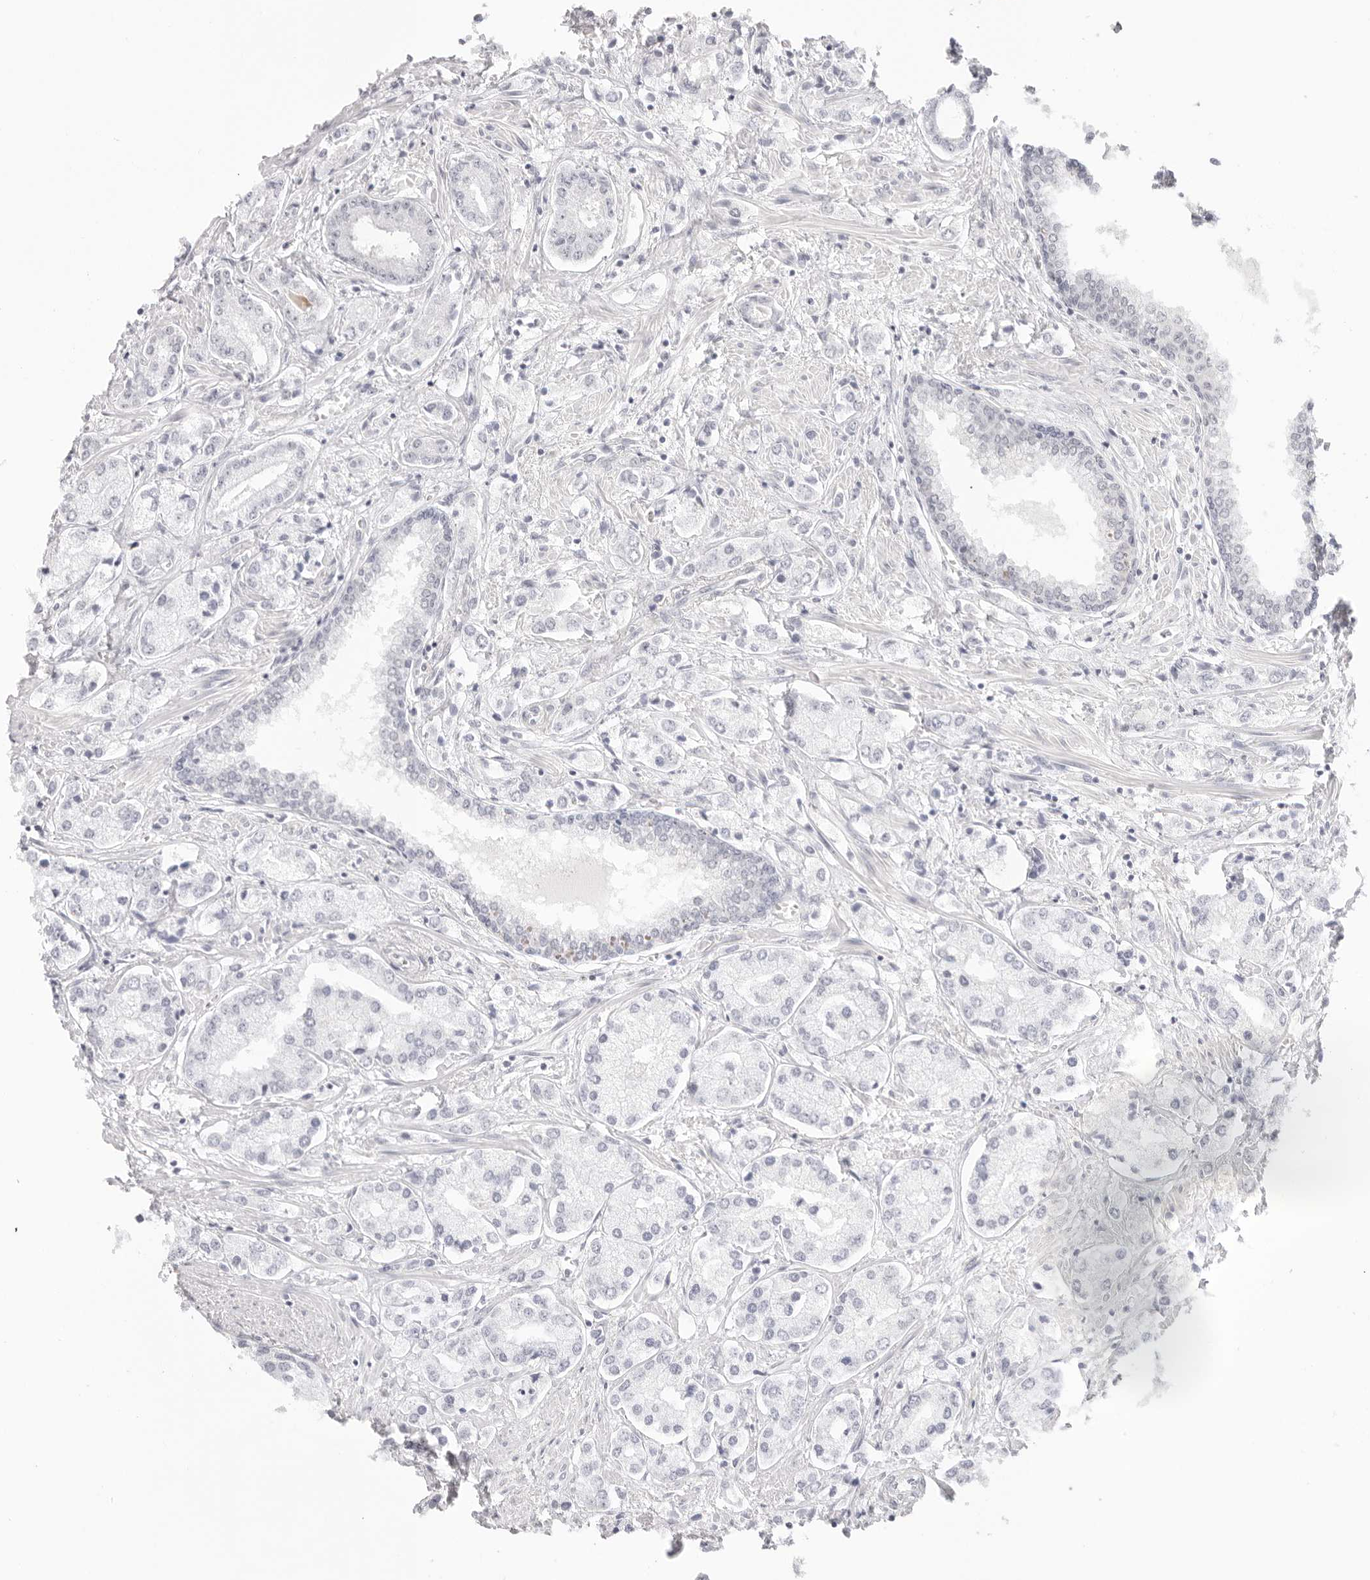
{"staining": {"intensity": "negative", "quantity": "none", "location": "none"}, "tissue": "prostate cancer", "cell_type": "Tumor cells", "image_type": "cancer", "snomed": [{"axis": "morphology", "description": "Adenocarcinoma, High grade"}, {"axis": "topography", "description": "Prostate"}], "caption": "IHC histopathology image of human prostate adenocarcinoma (high-grade) stained for a protein (brown), which reveals no positivity in tumor cells.", "gene": "MED18", "patient": {"sex": "male", "age": 66}}